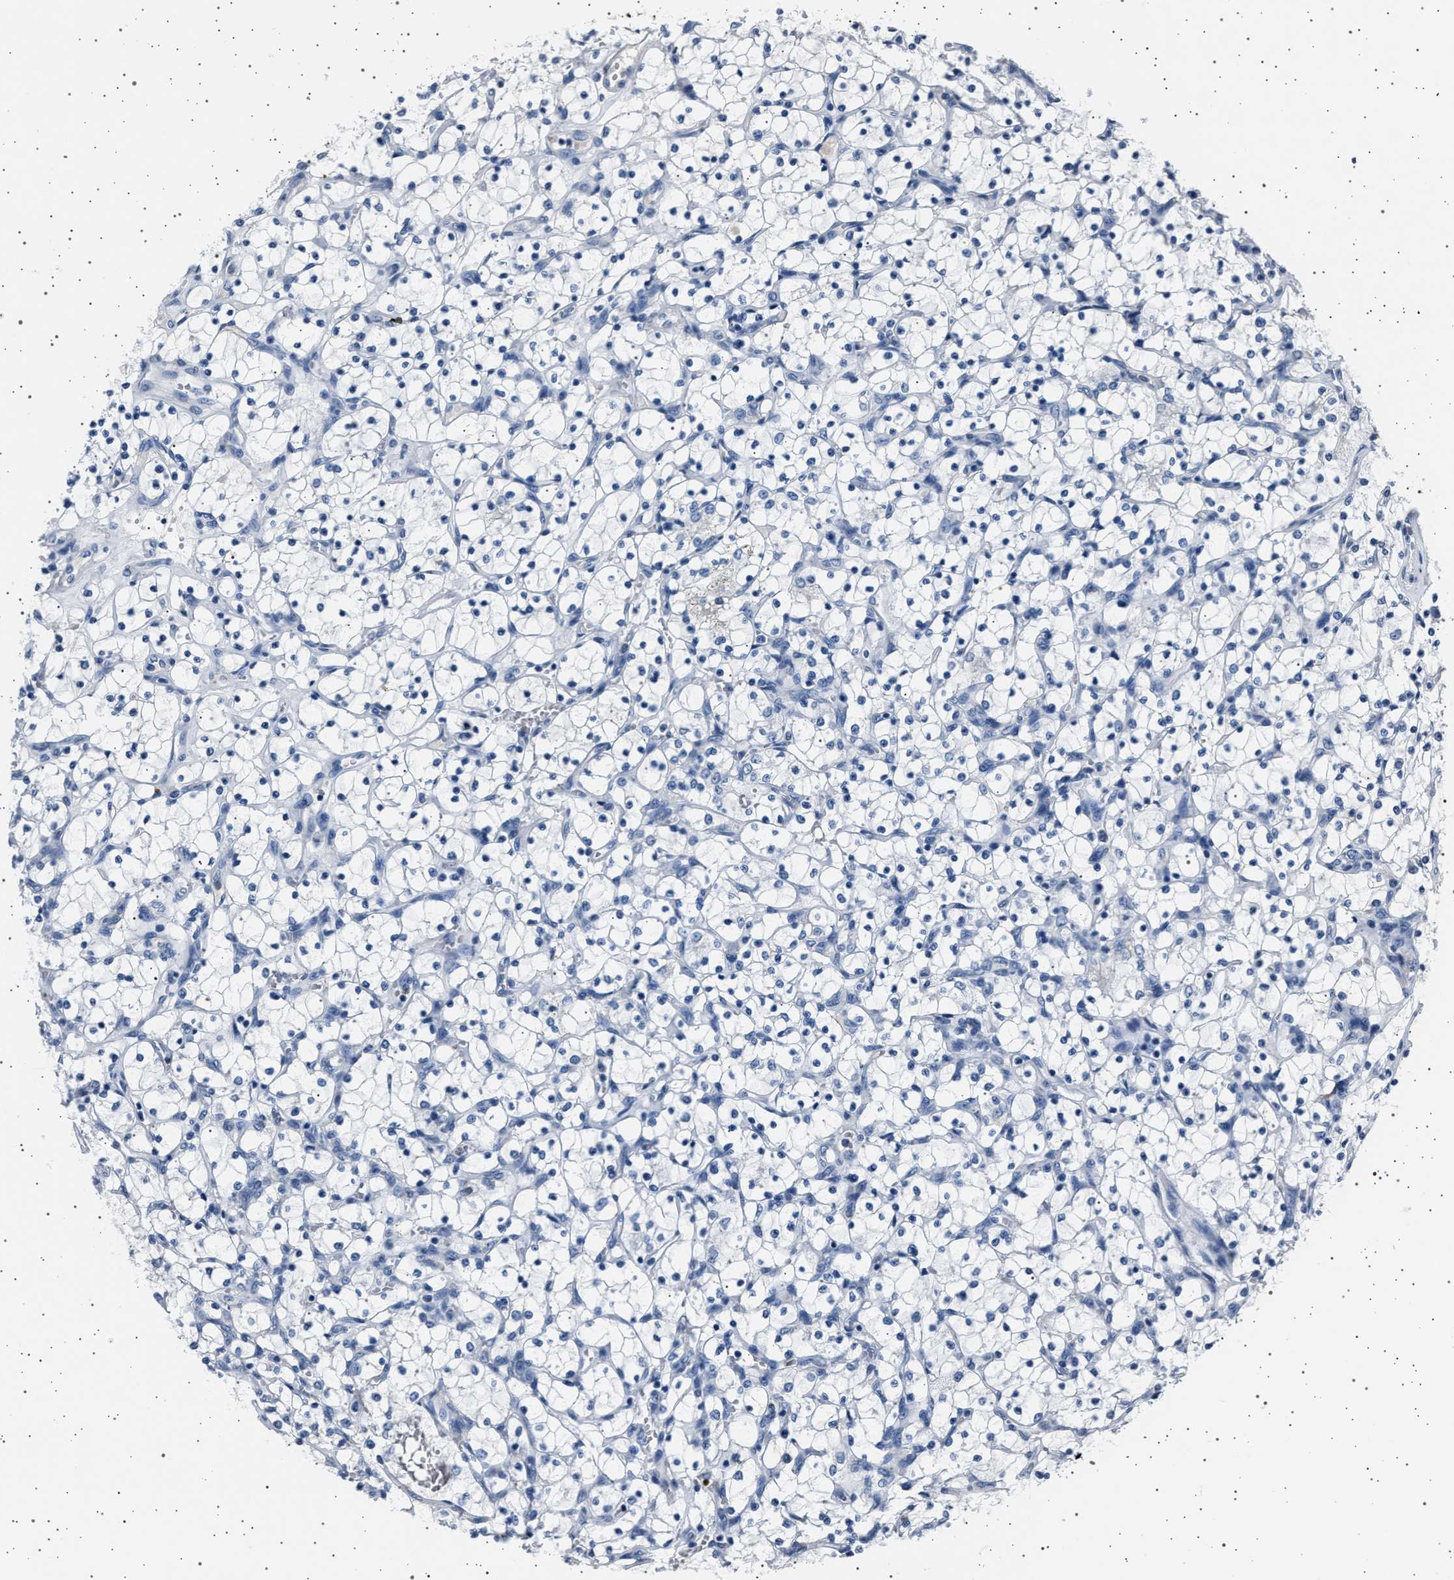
{"staining": {"intensity": "negative", "quantity": "none", "location": "none"}, "tissue": "renal cancer", "cell_type": "Tumor cells", "image_type": "cancer", "snomed": [{"axis": "morphology", "description": "Adenocarcinoma, NOS"}, {"axis": "topography", "description": "Kidney"}], "caption": "Adenocarcinoma (renal) was stained to show a protein in brown. There is no significant positivity in tumor cells.", "gene": "FTCD", "patient": {"sex": "female", "age": 69}}